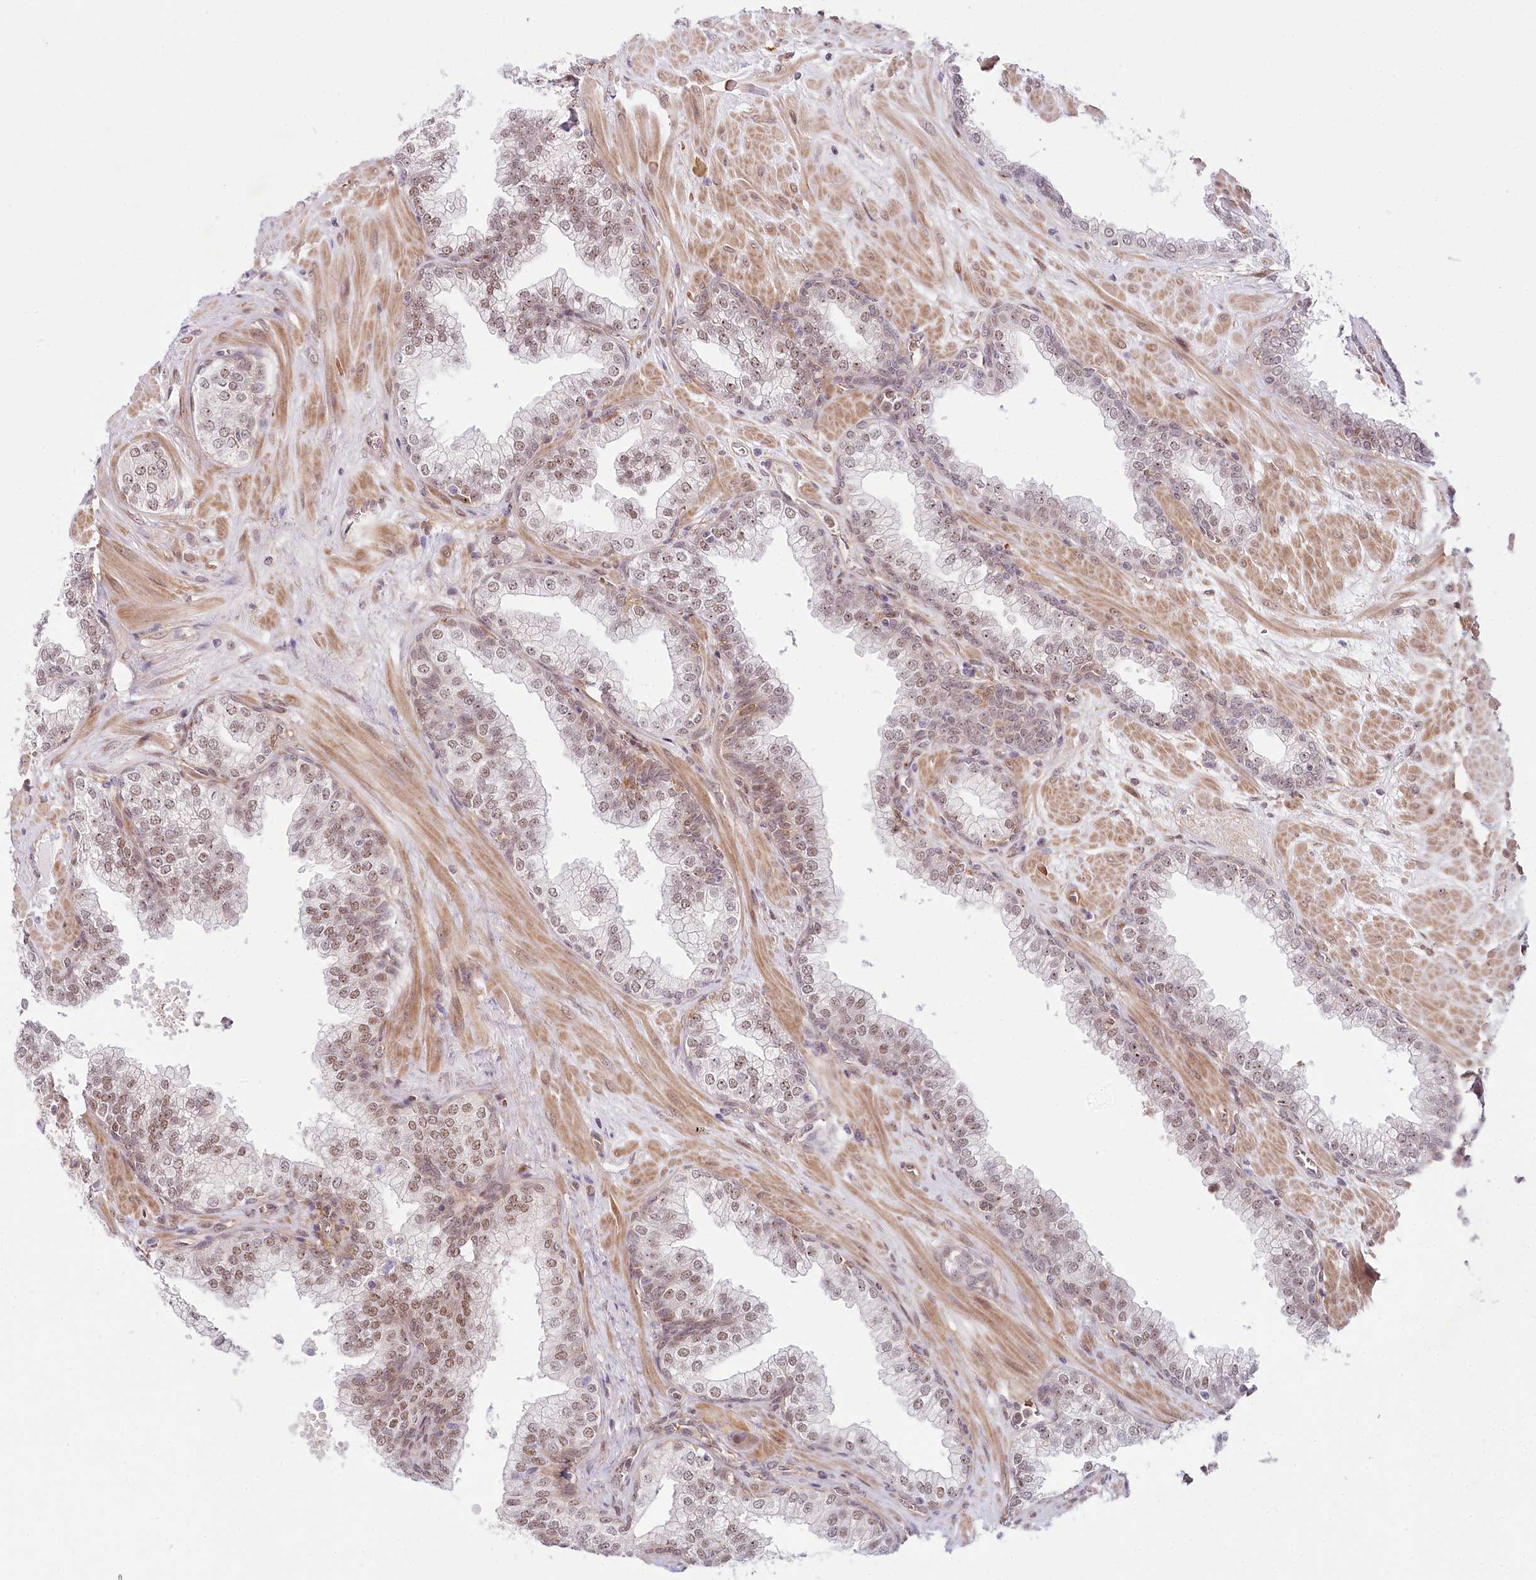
{"staining": {"intensity": "moderate", "quantity": "25%-75%", "location": "nuclear"}, "tissue": "prostate", "cell_type": "Glandular cells", "image_type": "normal", "snomed": [{"axis": "morphology", "description": "Normal tissue, NOS"}, {"axis": "topography", "description": "Prostate"}], "caption": "Prostate stained with immunohistochemistry displays moderate nuclear expression in about 25%-75% of glandular cells.", "gene": "TUBGCP2", "patient": {"sex": "male", "age": 60}}